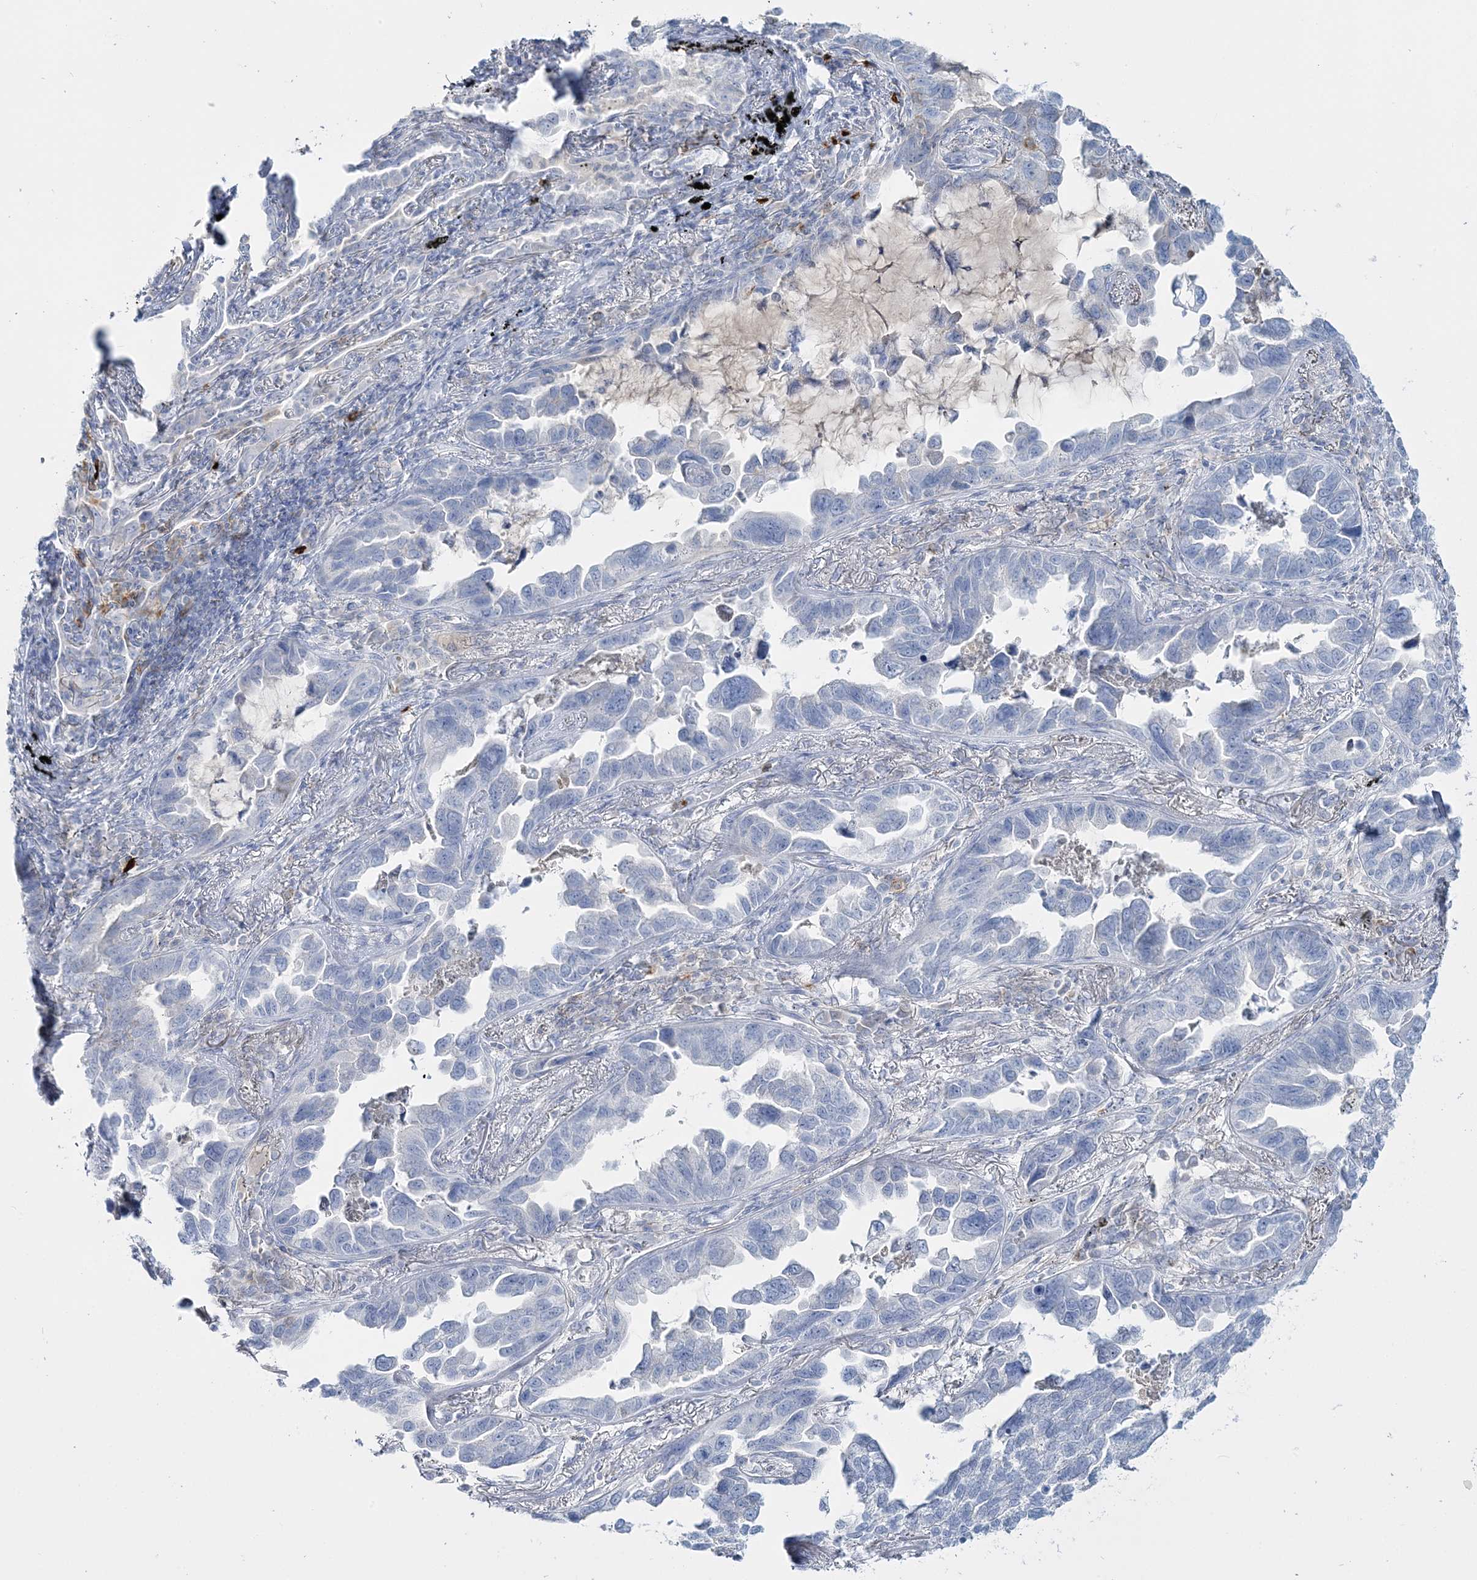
{"staining": {"intensity": "negative", "quantity": "none", "location": "none"}, "tissue": "lung cancer", "cell_type": "Tumor cells", "image_type": "cancer", "snomed": [{"axis": "morphology", "description": "Adenocarcinoma, NOS"}, {"axis": "topography", "description": "Lung"}], "caption": "The photomicrograph shows no significant staining in tumor cells of adenocarcinoma (lung).", "gene": "WDSUB1", "patient": {"sex": "male", "age": 67}}